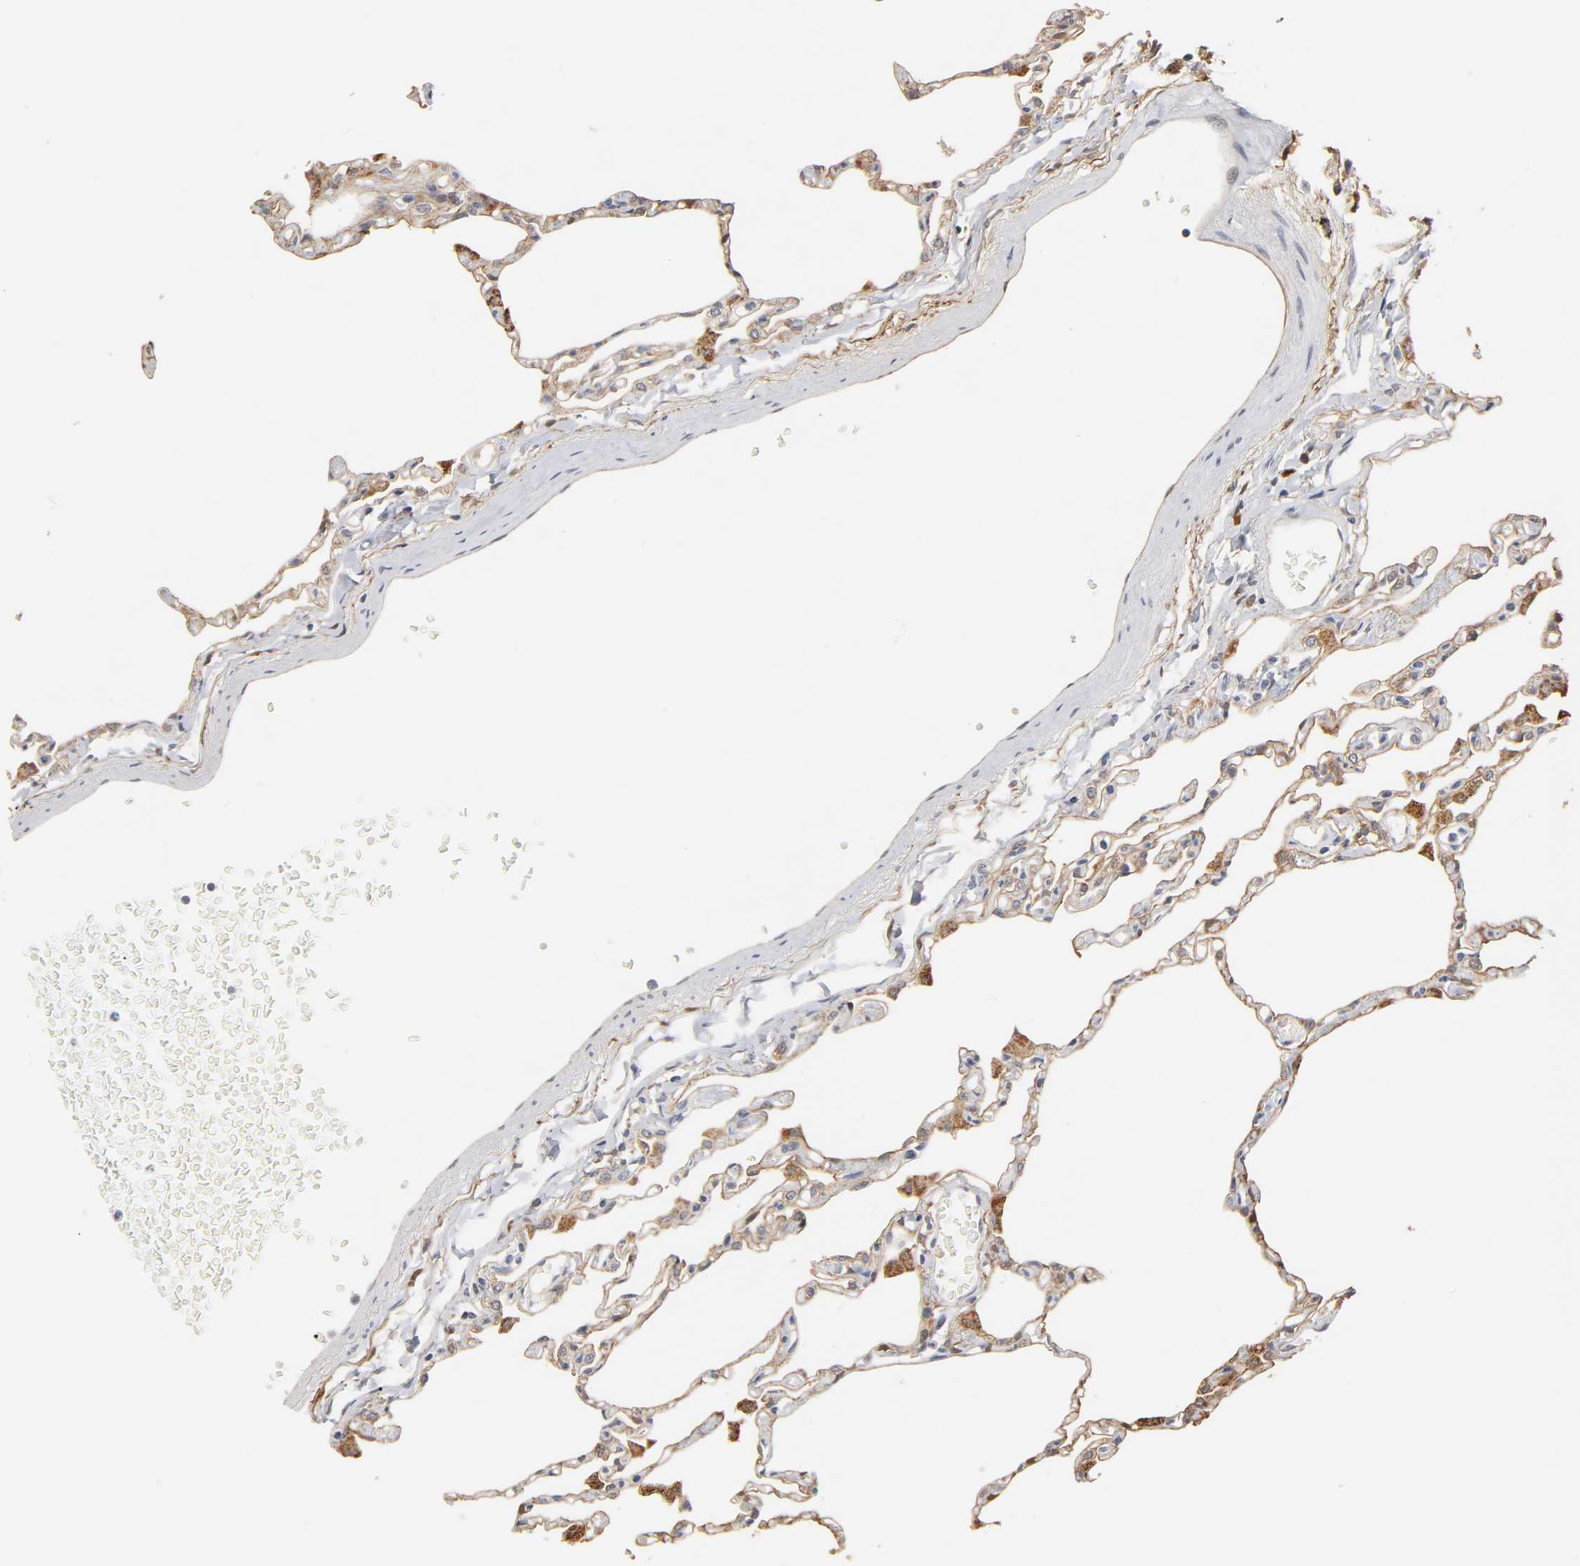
{"staining": {"intensity": "moderate", "quantity": ">75%", "location": "cytoplasmic/membranous,nuclear"}, "tissue": "lung", "cell_type": "Alveolar cells", "image_type": "normal", "snomed": [{"axis": "morphology", "description": "Normal tissue, NOS"}, {"axis": "topography", "description": "Lung"}], "caption": "The immunohistochemical stain labels moderate cytoplasmic/membranous,nuclear expression in alveolar cells of benign lung.", "gene": "GSTZ1", "patient": {"sex": "female", "age": 49}}